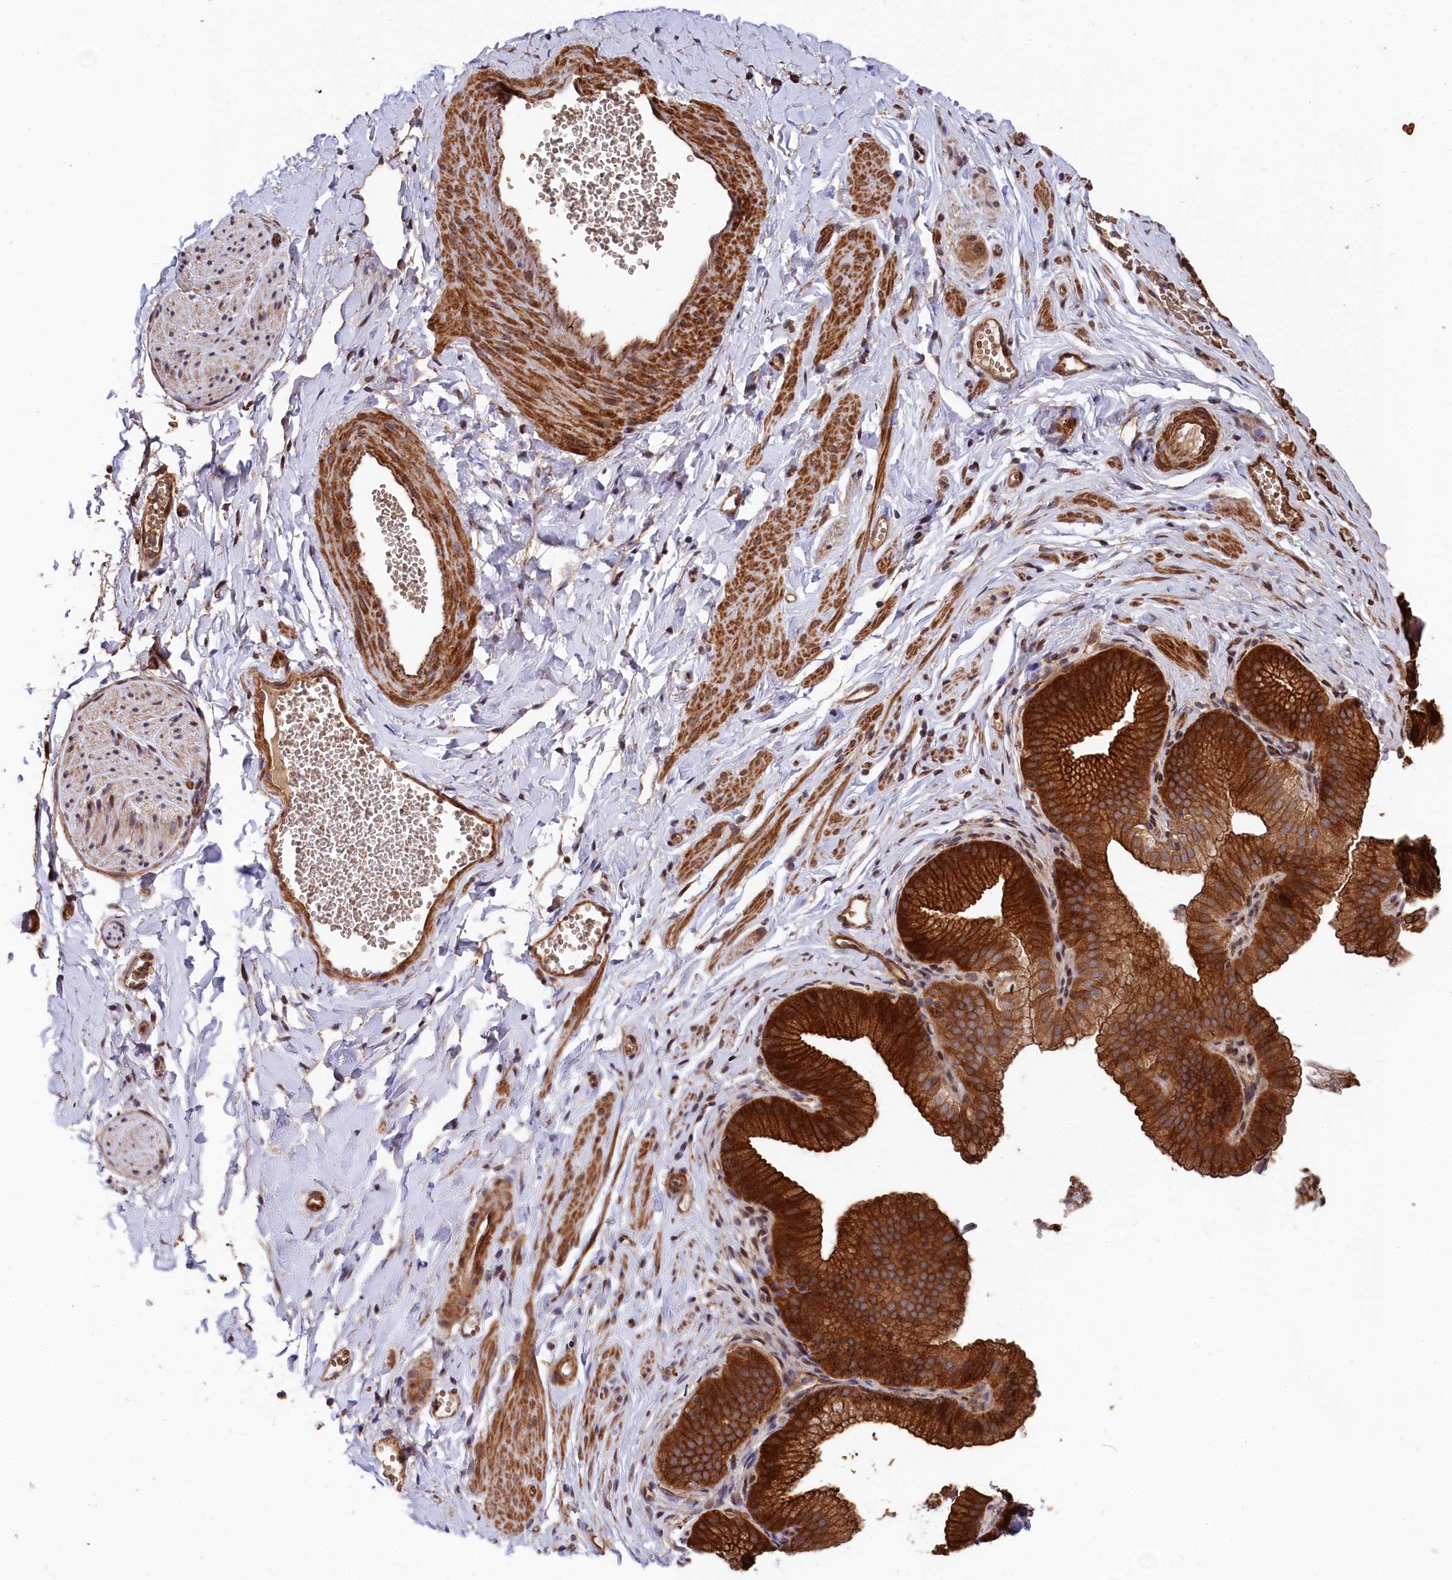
{"staining": {"intensity": "strong", "quantity": ">75%", "location": "cytoplasmic/membranous"}, "tissue": "adipose tissue", "cell_type": "Adipocytes", "image_type": "normal", "snomed": [{"axis": "morphology", "description": "Normal tissue, NOS"}, {"axis": "topography", "description": "Gallbladder"}, {"axis": "topography", "description": "Peripheral nerve tissue"}], "caption": "Human adipose tissue stained with a brown dye reveals strong cytoplasmic/membranous positive staining in about >75% of adipocytes.", "gene": "TNKS1BP1", "patient": {"sex": "male", "age": 38}}